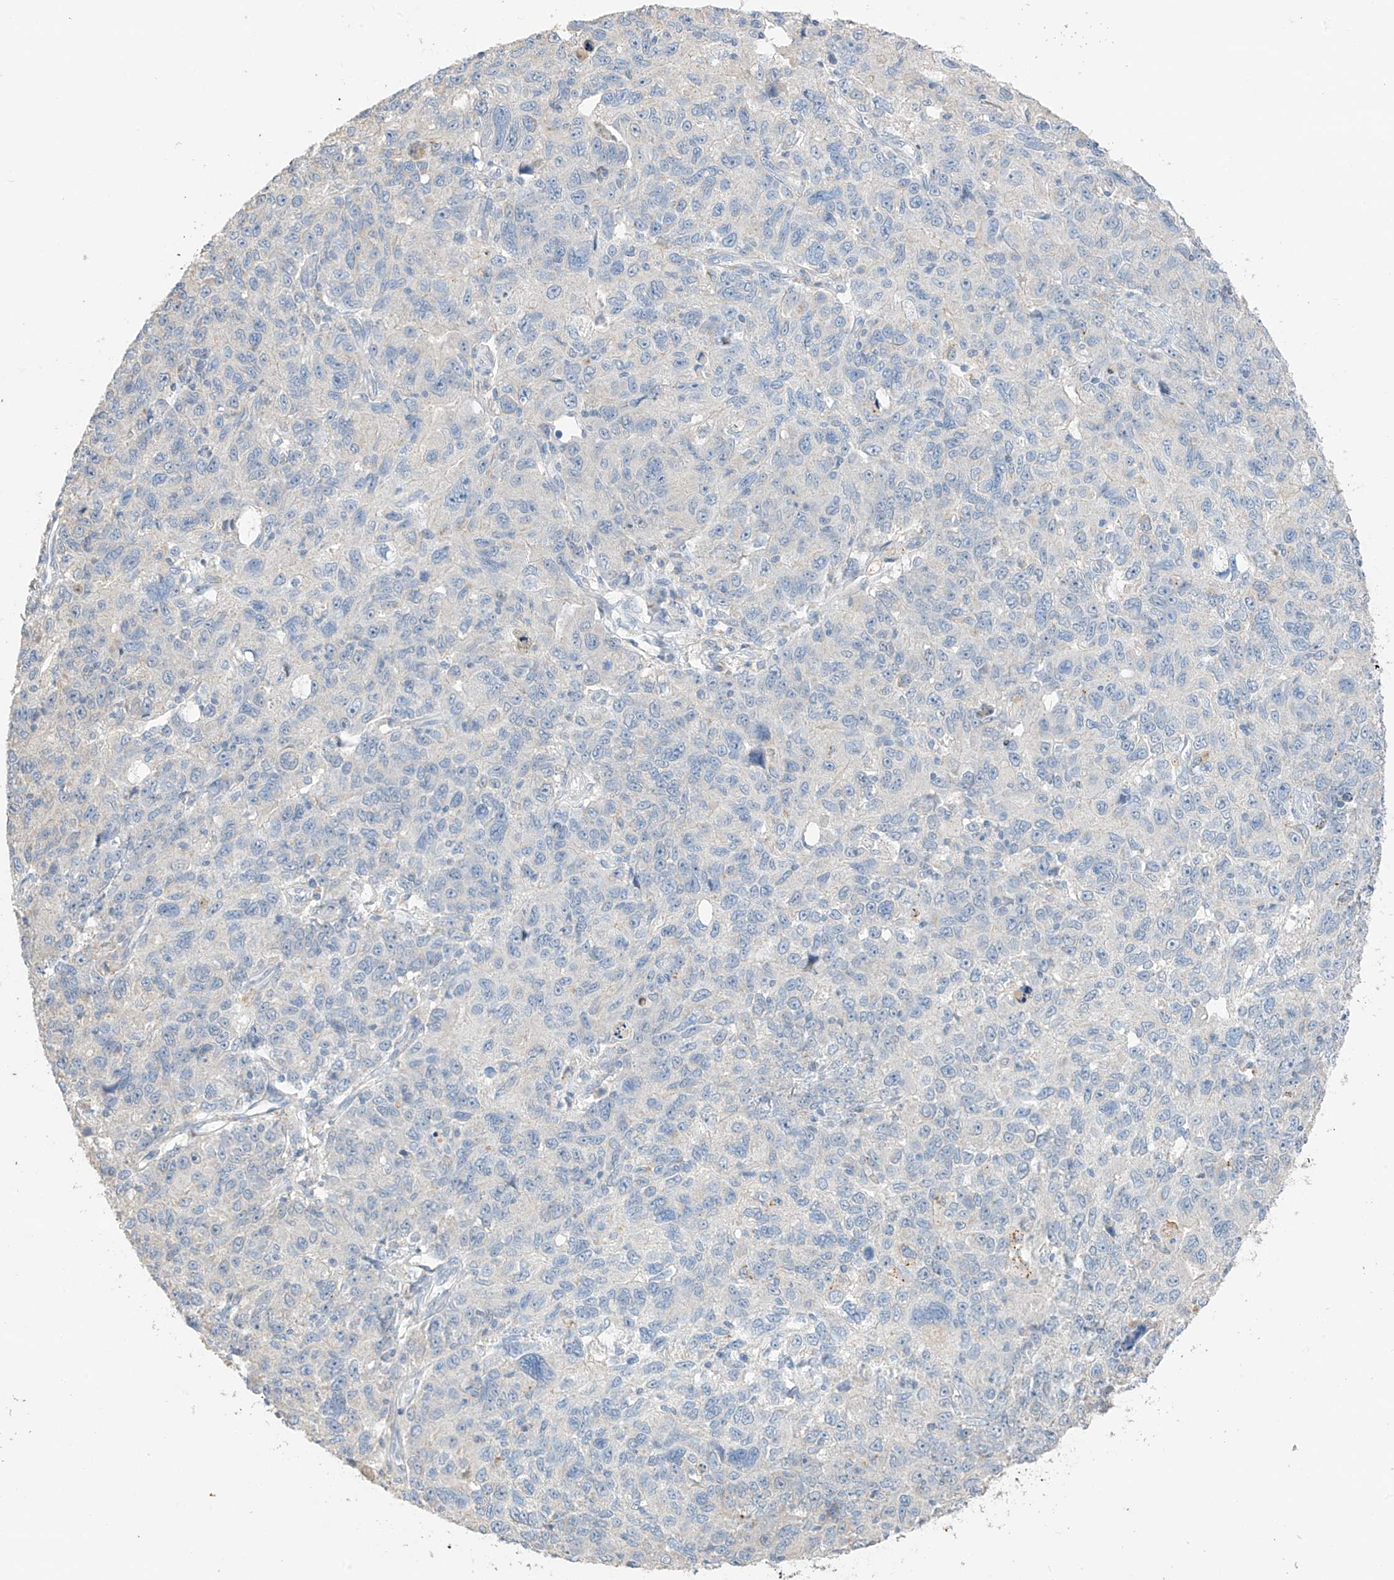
{"staining": {"intensity": "negative", "quantity": "none", "location": "none"}, "tissue": "ovarian cancer", "cell_type": "Tumor cells", "image_type": "cancer", "snomed": [{"axis": "morphology", "description": "Carcinoma, endometroid"}, {"axis": "topography", "description": "Ovary"}], "caption": "Ovarian endometroid carcinoma stained for a protein using IHC shows no expression tumor cells.", "gene": "CAPN13", "patient": {"sex": "female", "age": 42}}